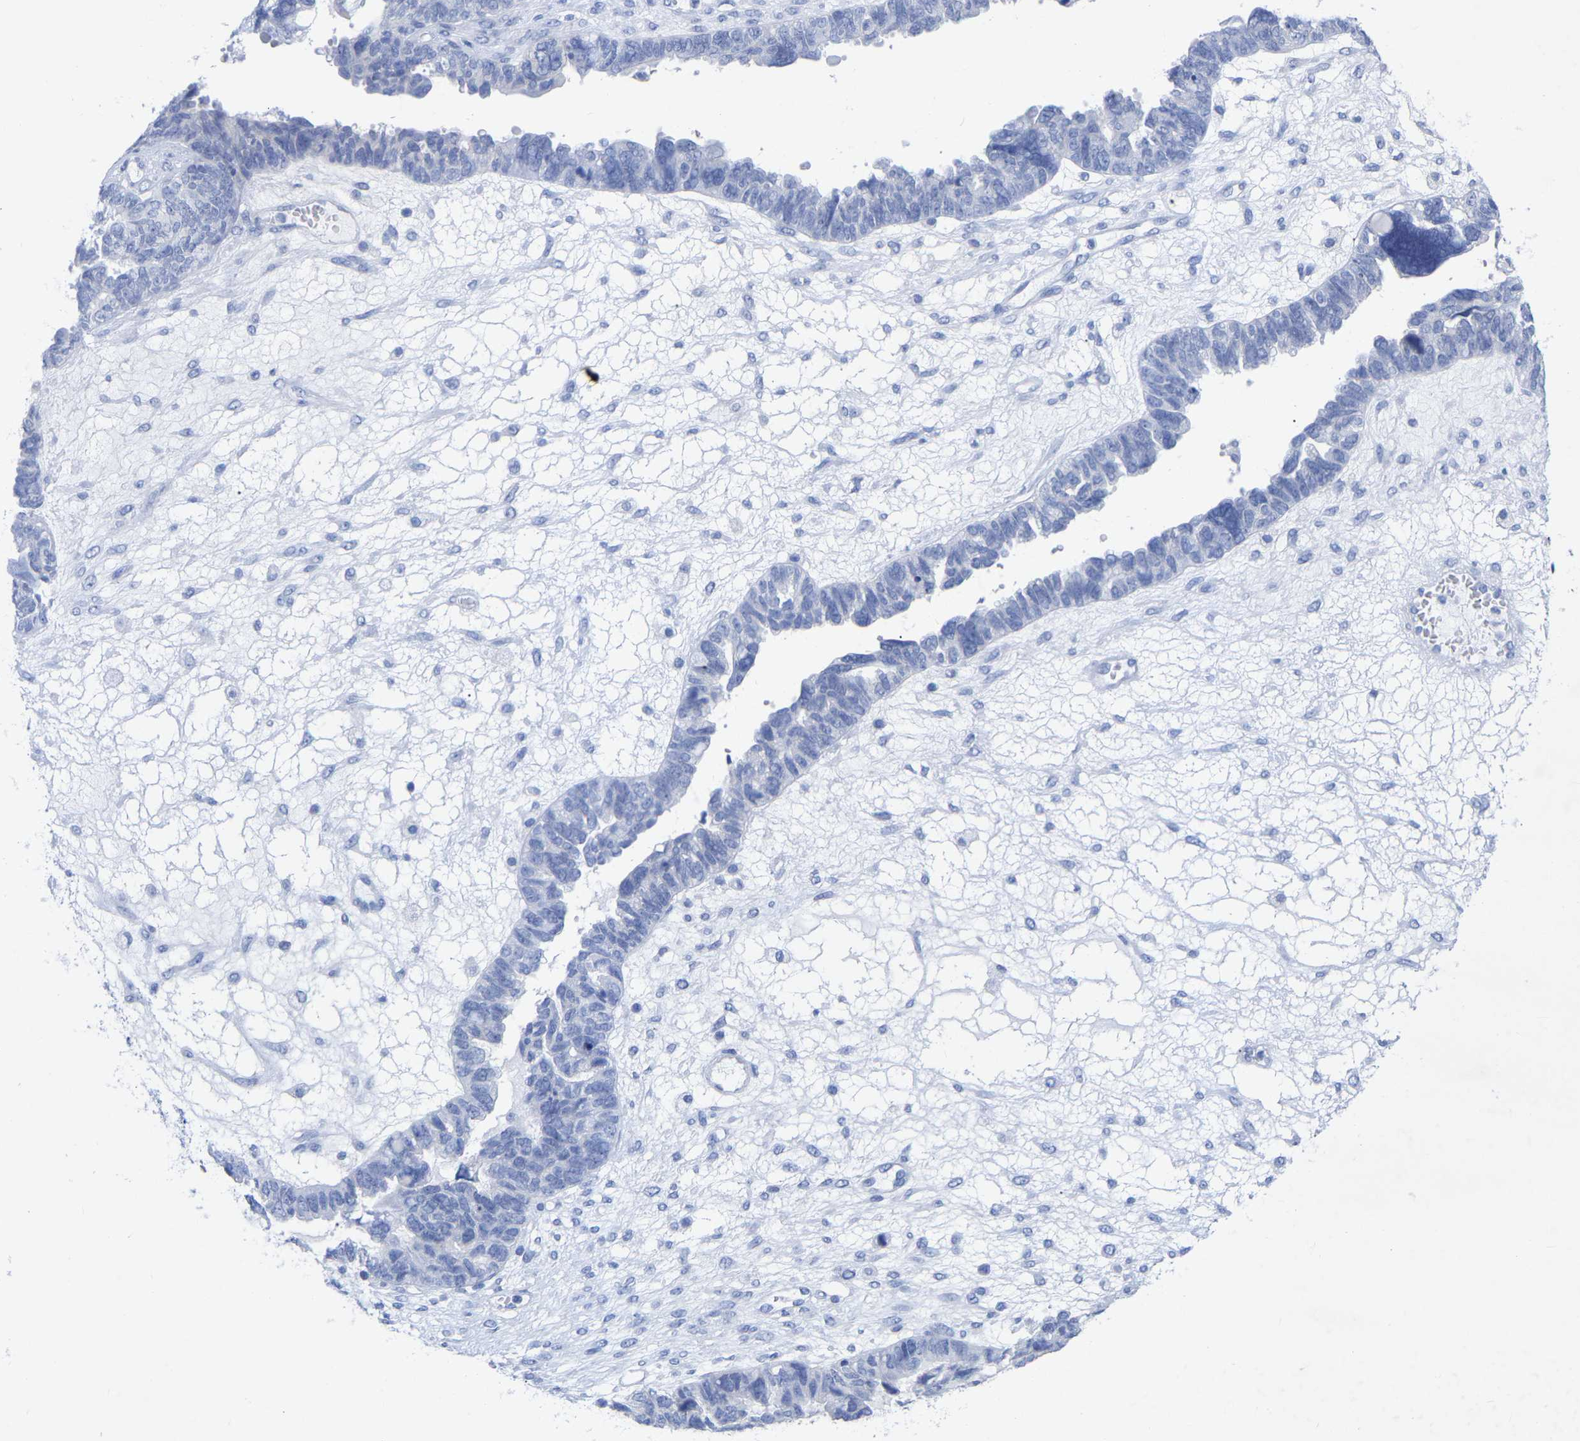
{"staining": {"intensity": "negative", "quantity": "none", "location": "none"}, "tissue": "ovarian cancer", "cell_type": "Tumor cells", "image_type": "cancer", "snomed": [{"axis": "morphology", "description": "Cystadenocarcinoma, serous, NOS"}, {"axis": "topography", "description": "Ovary"}], "caption": "Ovarian cancer was stained to show a protein in brown. There is no significant expression in tumor cells. (DAB IHC with hematoxylin counter stain).", "gene": "ZNF629", "patient": {"sex": "female", "age": 79}}